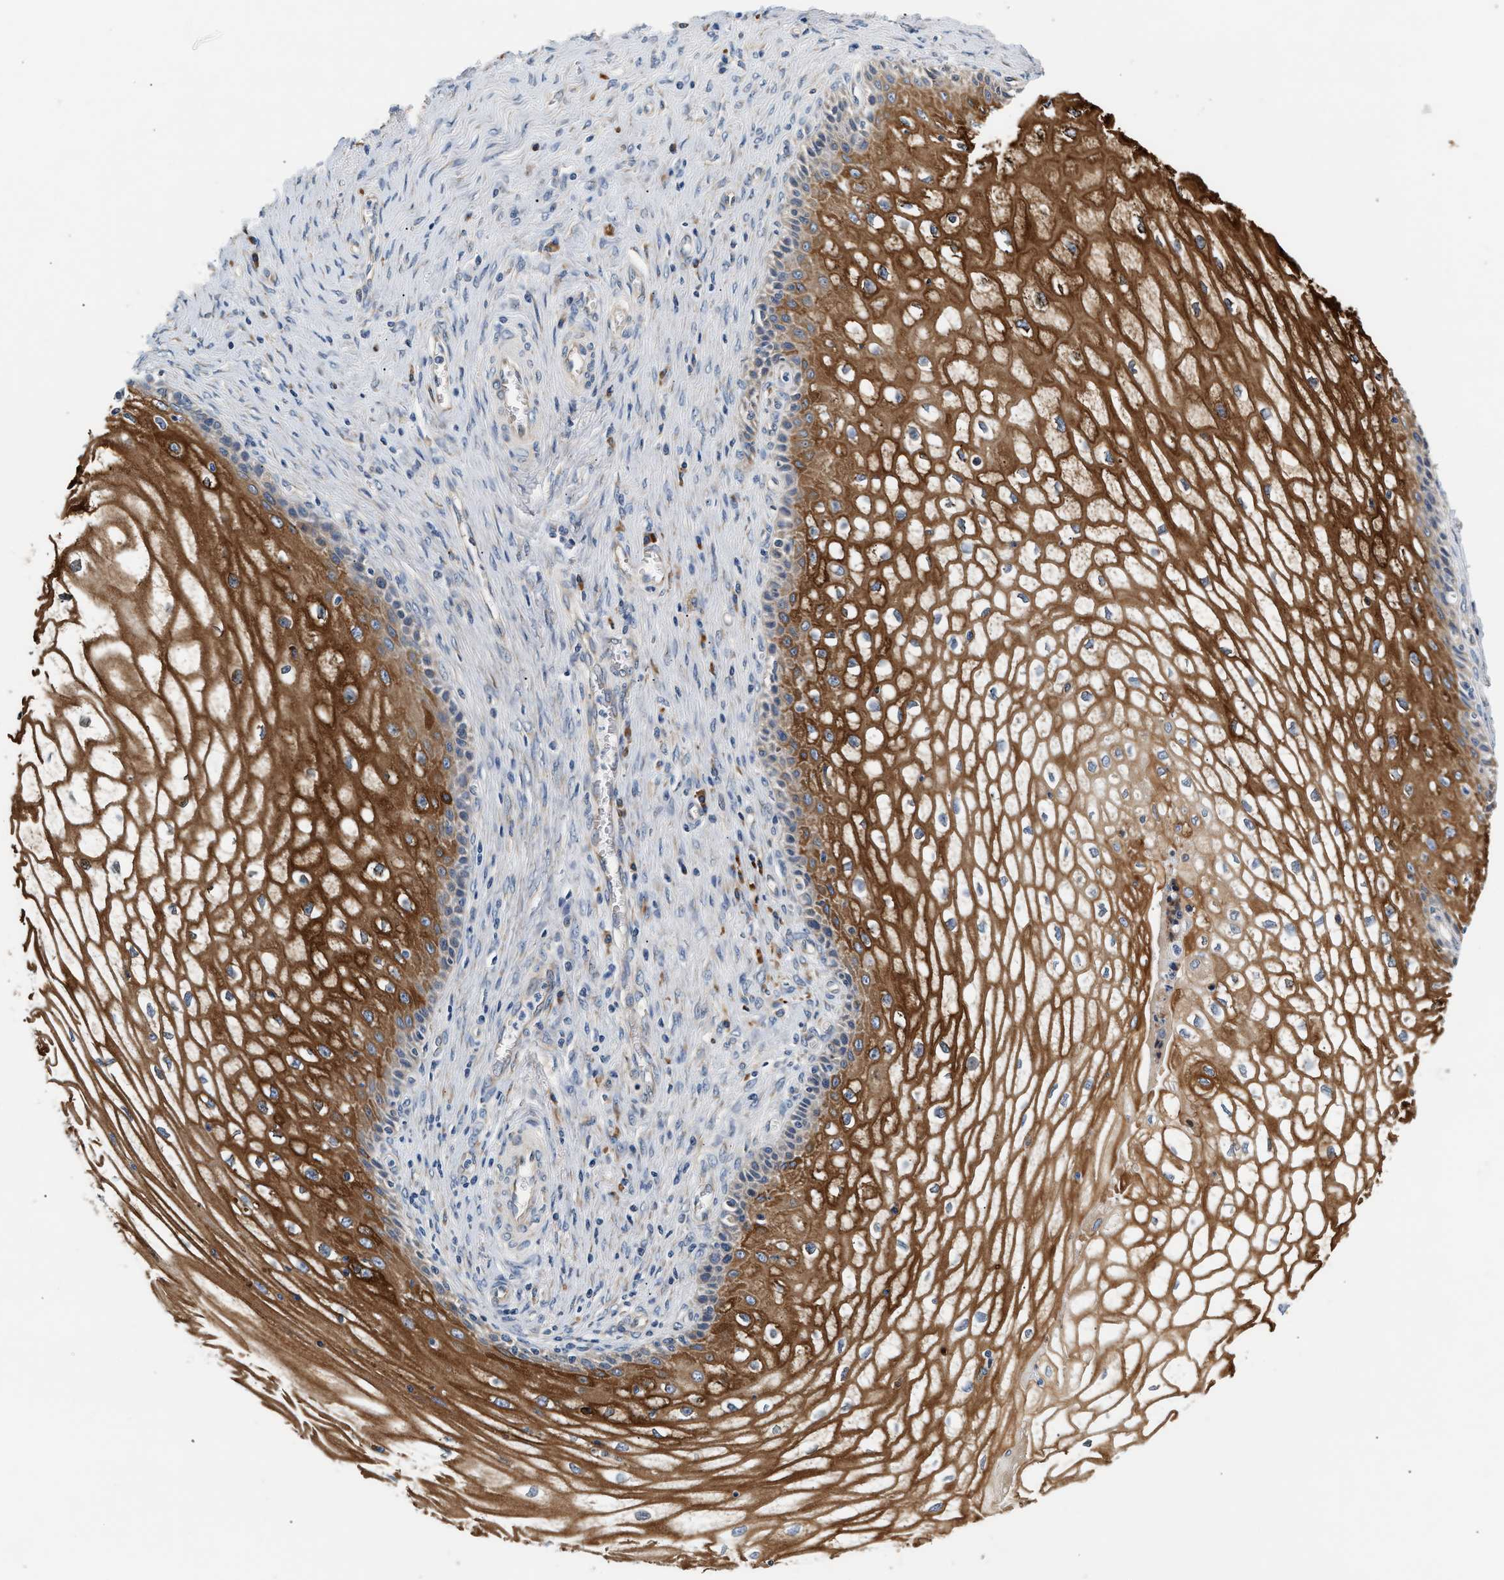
{"staining": {"intensity": "strong", "quantity": ">75%", "location": "cytoplasmic/membranous"}, "tissue": "cervical cancer", "cell_type": "Tumor cells", "image_type": "cancer", "snomed": [{"axis": "morphology", "description": "Adenocarcinoma, NOS"}, {"axis": "topography", "description": "Cervix"}], "caption": "High-magnification brightfield microscopy of cervical cancer stained with DAB (brown) and counterstained with hematoxylin (blue). tumor cells exhibit strong cytoplasmic/membranous positivity is identified in approximately>75% of cells.", "gene": "IFT74", "patient": {"sex": "female", "age": 44}}